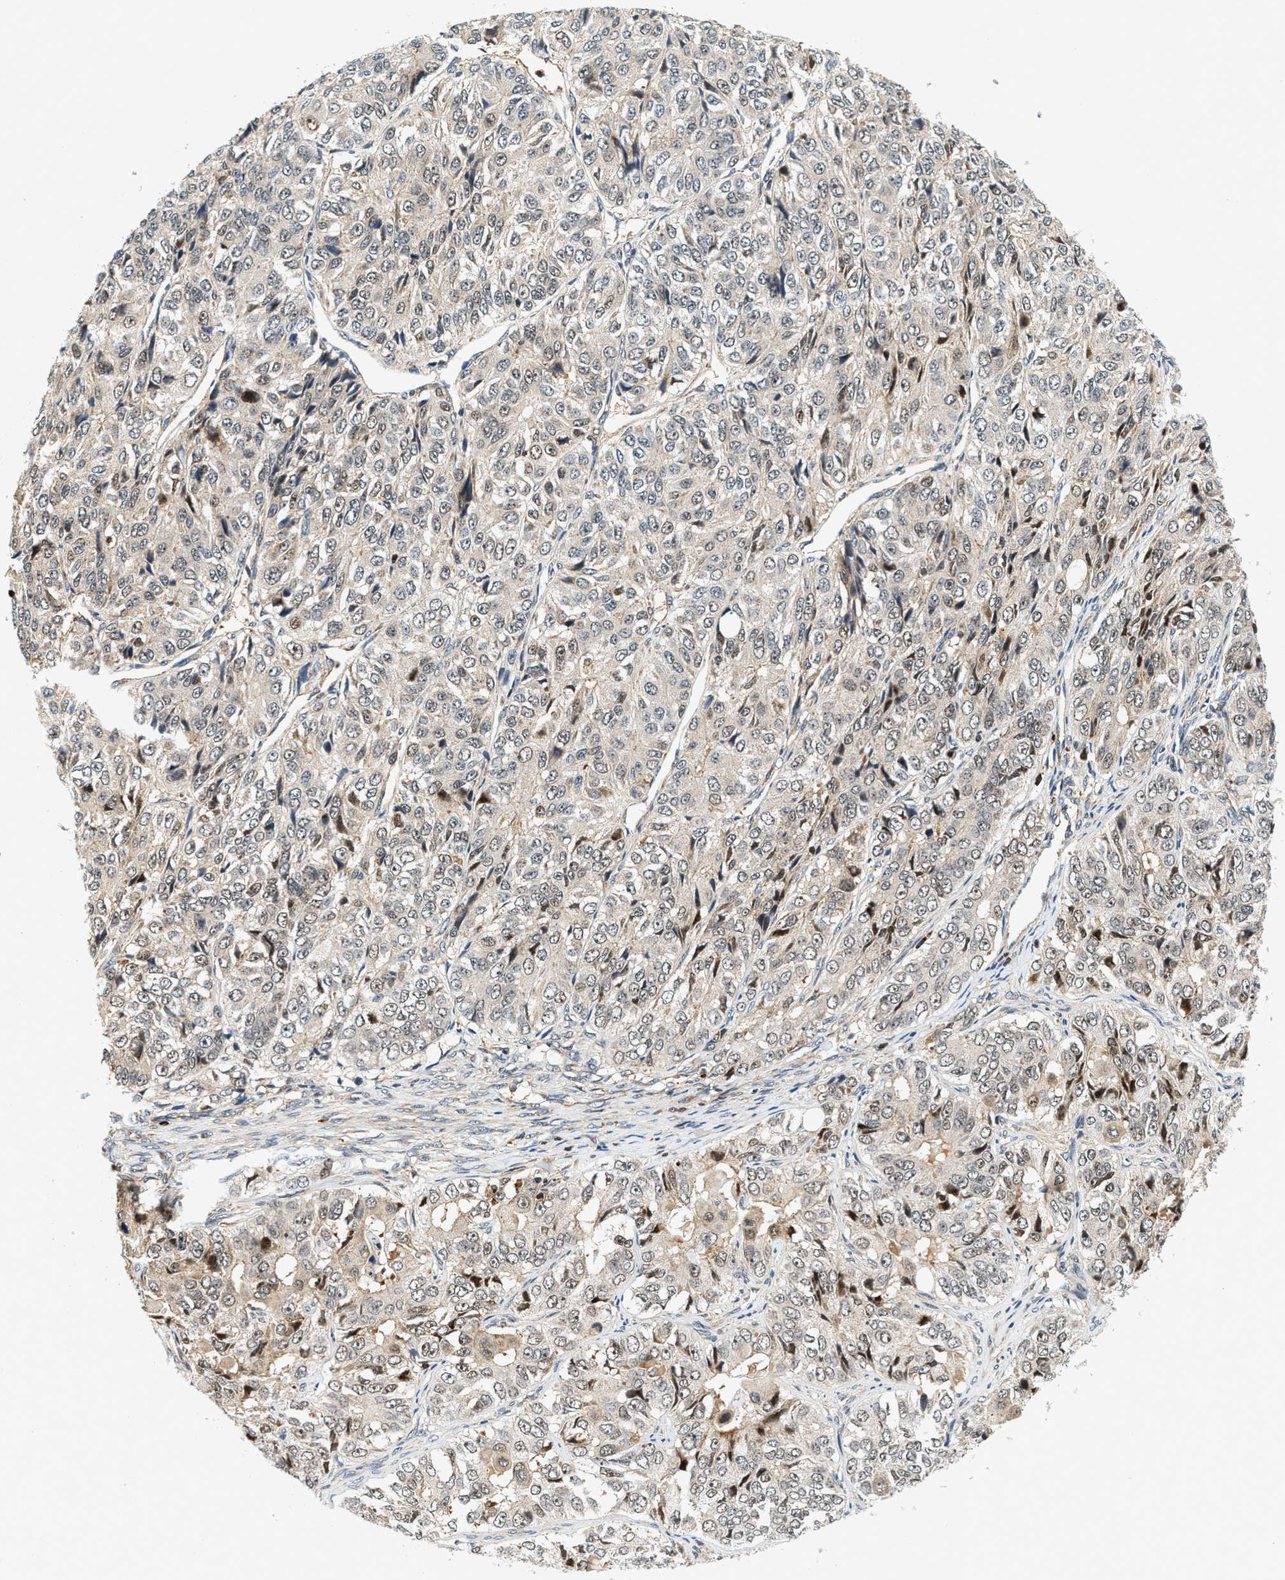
{"staining": {"intensity": "weak", "quantity": "25%-75%", "location": "cytoplasmic/membranous"}, "tissue": "ovarian cancer", "cell_type": "Tumor cells", "image_type": "cancer", "snomed": [{"axis": "morphology", "description": "Carcinoma, endometroid"}, {"axis": "topography", "description": "Ovary"}], "caption": "Weak cytoplasmic/membranous expression is seen in about 25%-75% of tumor cells in ovarian cancer.", "gene": "SAMD9", "patient": {"sex": "female", "age": 51}}